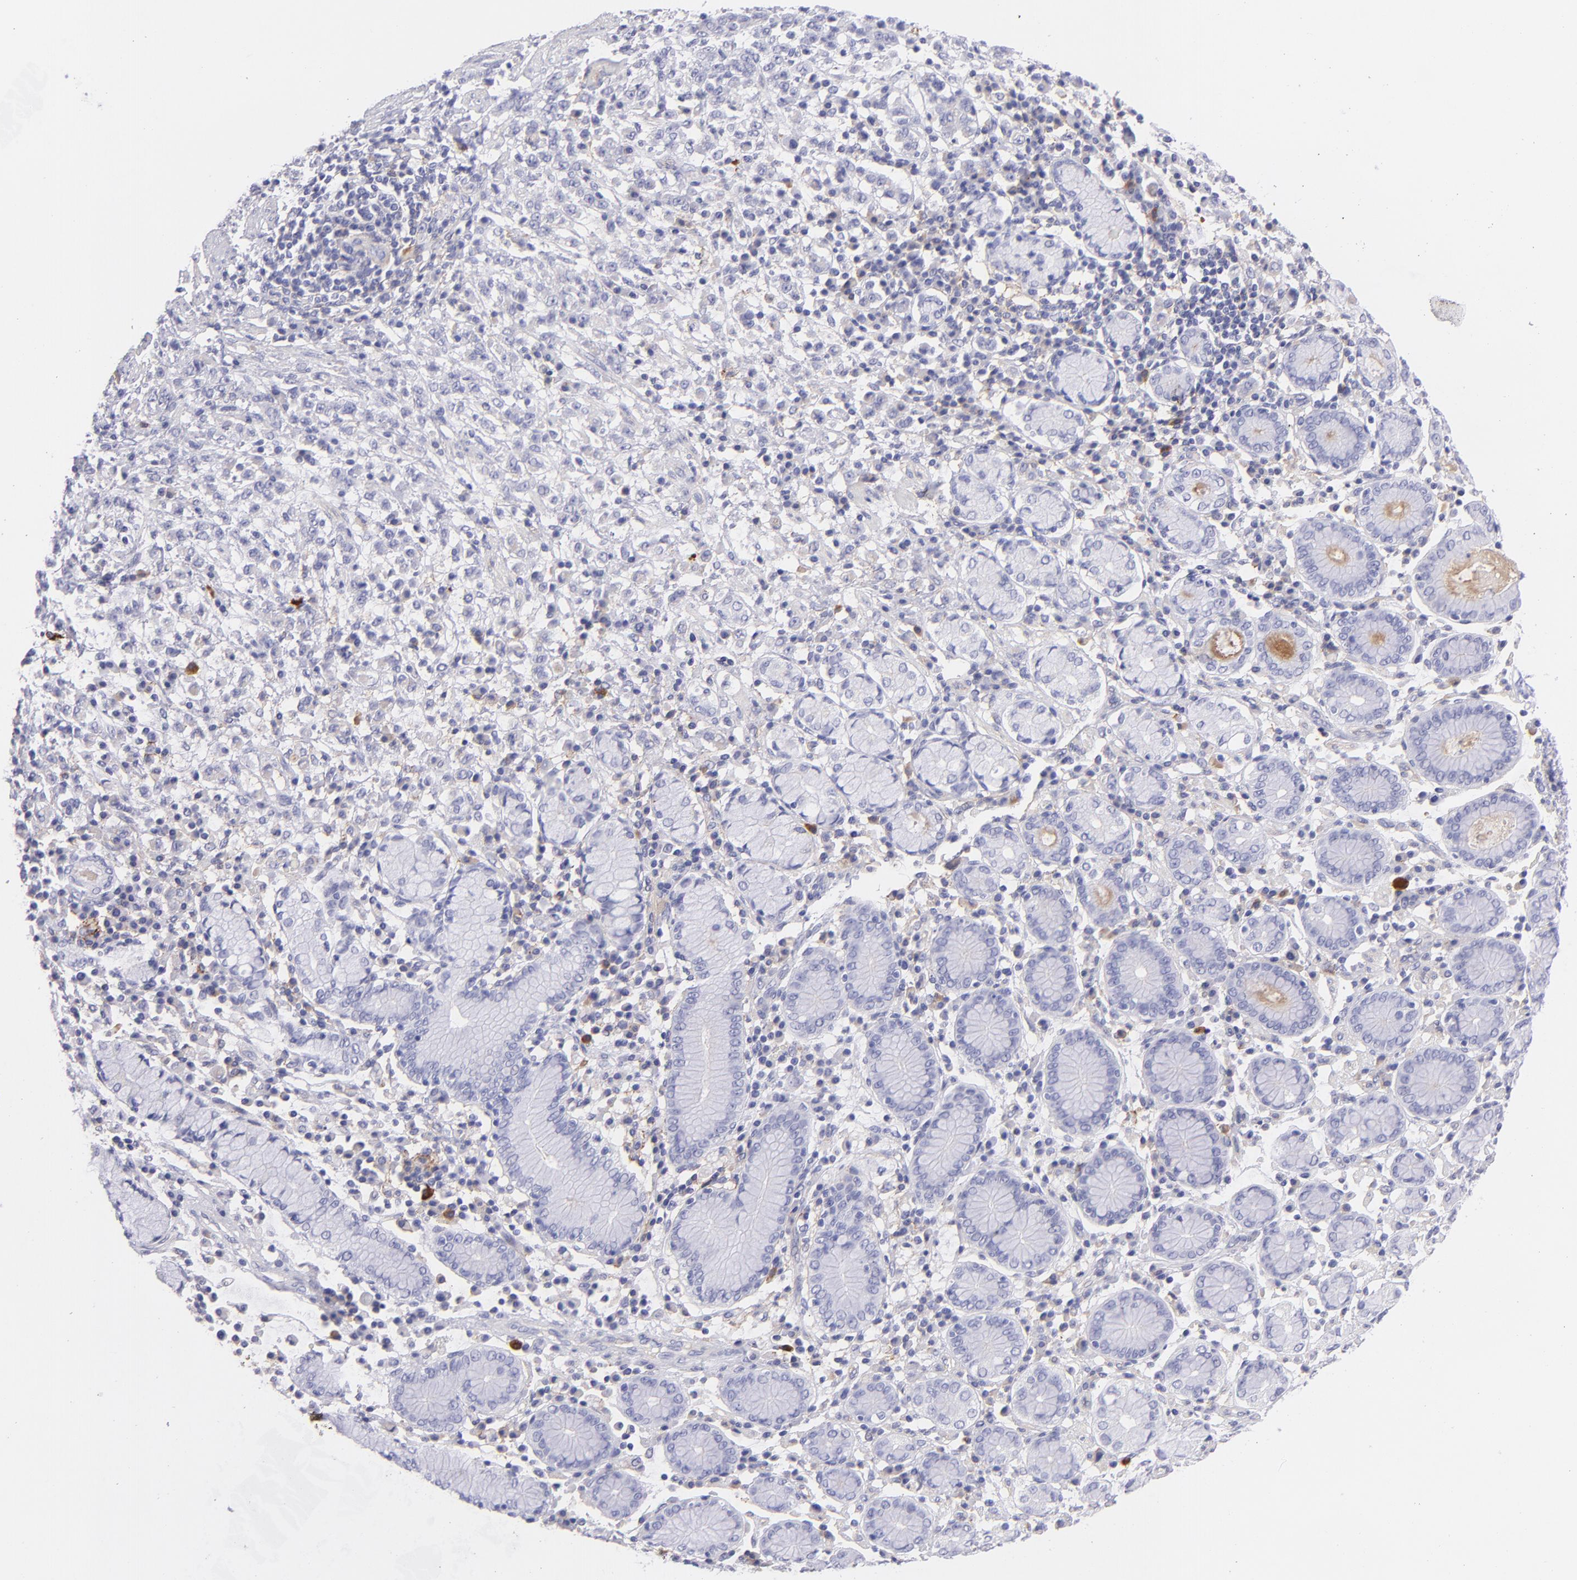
{"staining": {"intensity": "negative", "quantity": "none", "location": "none"}, "tissue": "stomach cancer", "cell_type": "Tumor cells", "image_type": "cancer", "snomed": [{"axis": "morphology", "description": "Adenocarcinoma, NOS"}, {"axis": "topography", "description": "Stomach, lower"}], "caption": "Immunohistochemistry (IHC) histopathology image of neoplastic tissue: stomach cancer (adenocarcinoma) stained with DAB shows no significant protein positivity in tumor cells.", "gene": "CD81", "patient": {"sex": "male", "age": 88}}